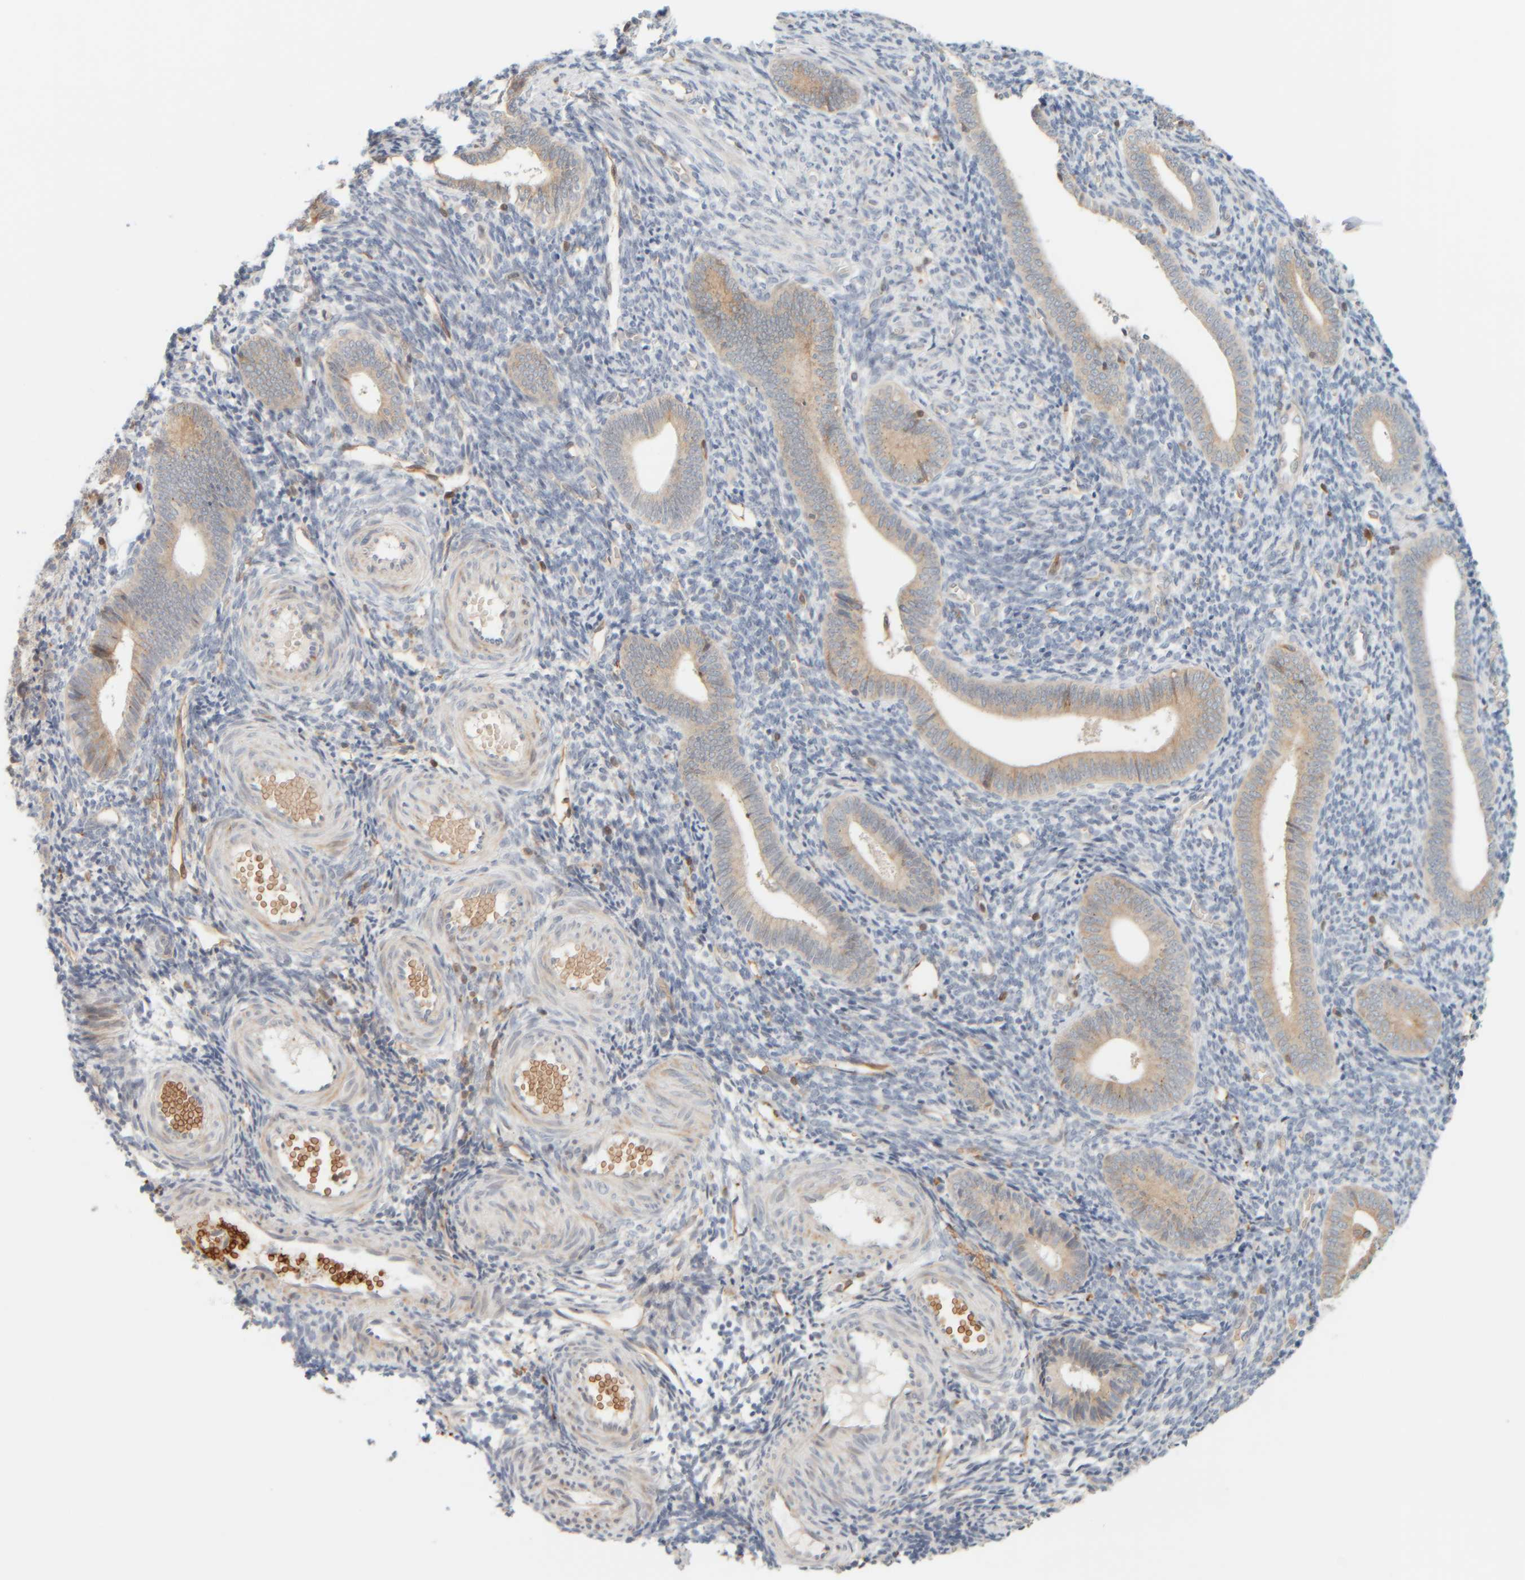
{"staining": {"intensity": "negative", "quantity": "none", "location": "none"}, "tissue": "endometrium", "cell_type": "Cells in endometrial stroma", "image_type": "normal", "snomed": [{"axis": "morphology", "description": "Normal tissue, NOS"}, {"axis": "topography", "description": "Uterus"}, {"axis": "topography", "description": "Endometrium"}], "caption": "Cells in endometrial stroma are negative for protein expression in unremarkable human endometrium. Nuclei are stained in blue.", "gene": "AARSD1", "patient": {"sex": "female", "age": 33}}